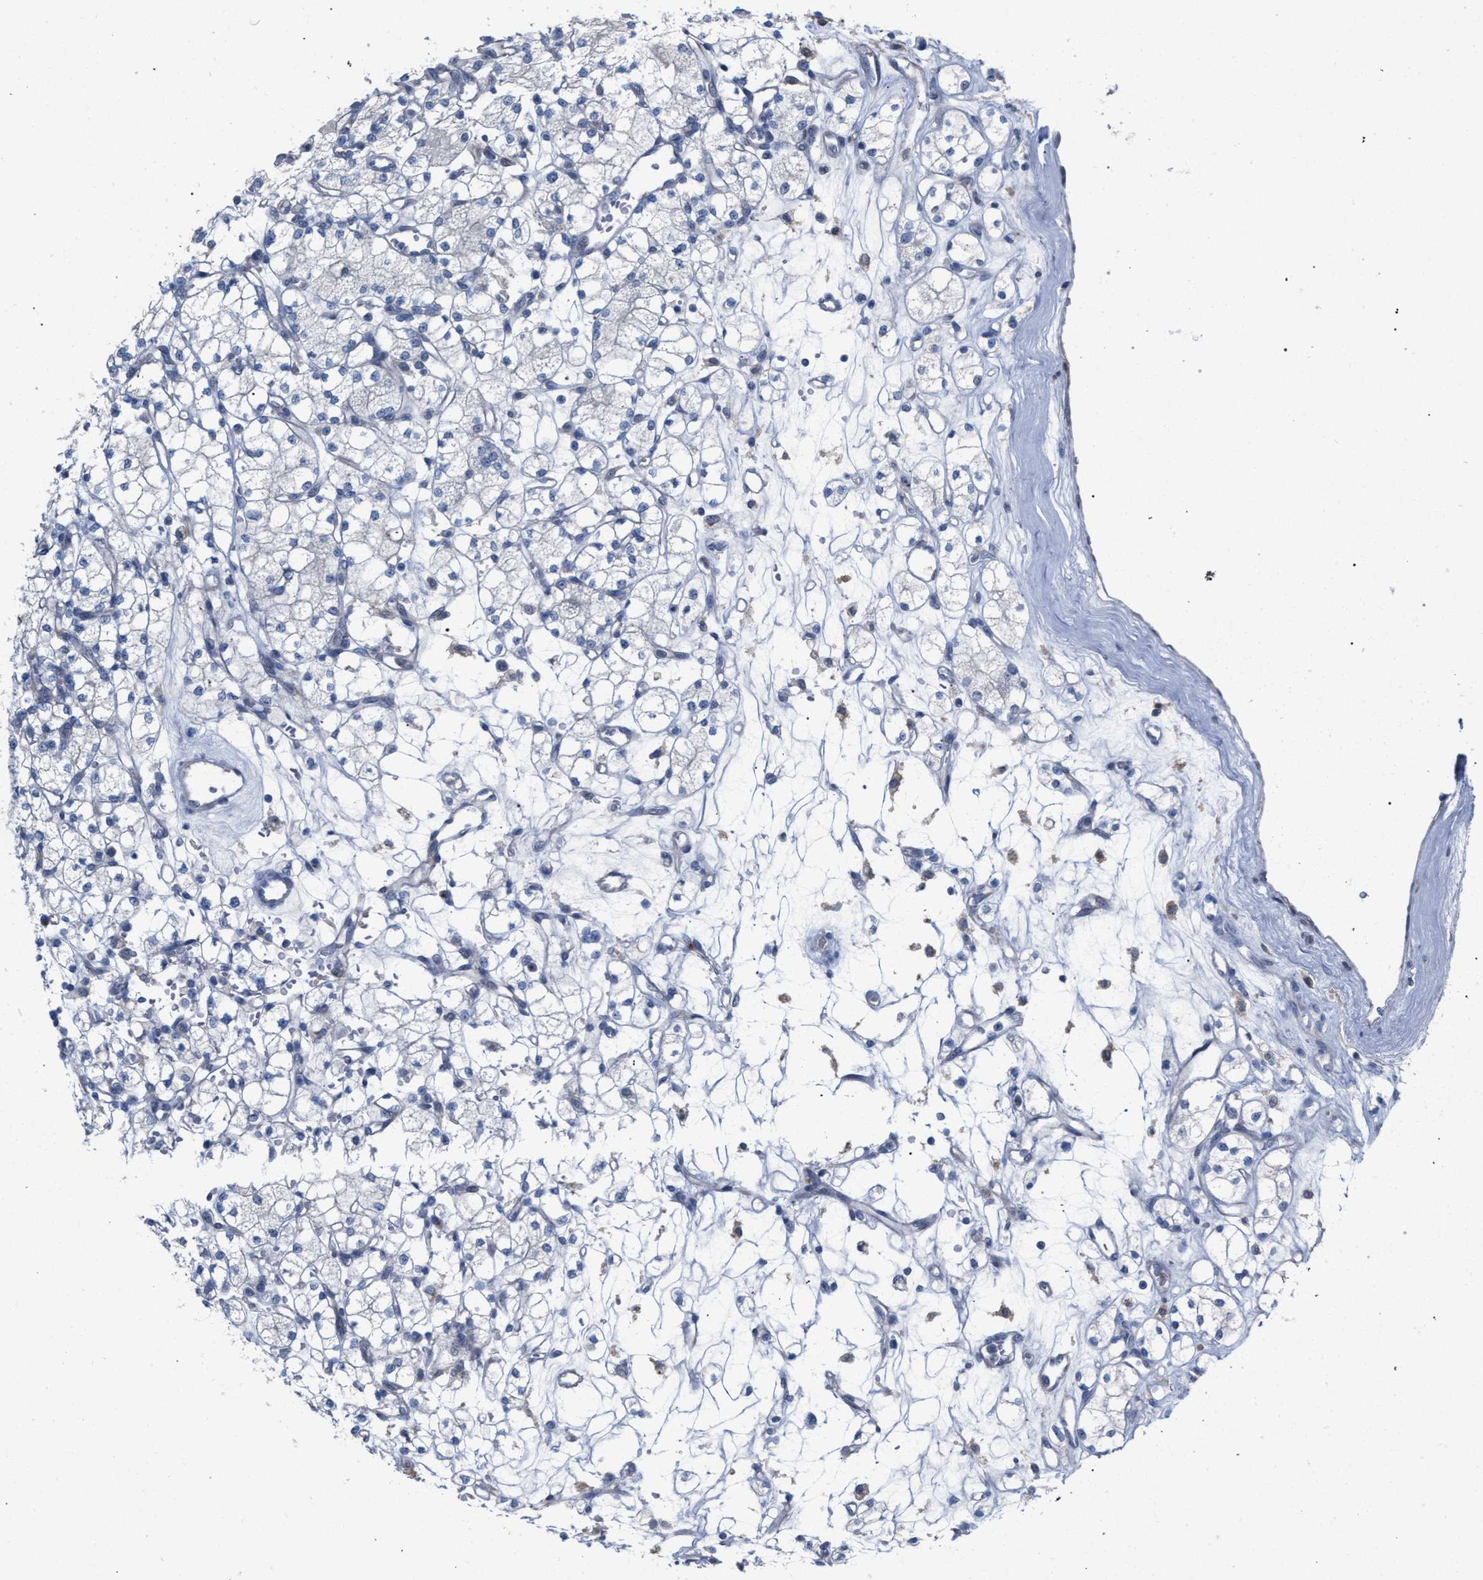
{"staining": {"intensity": "negative", "quantity": "none", "location": "none"}, "tissue": "renal cancer", "cell_type": "Tumor cells", "image_type": "cancer", "snomed": [{"axis": "morphology", "description": "Adenocarcinoma, NOS"}, {"axis": "topography", "description": "Kidney"}], "caption": "This is a image of IHC staining of renal cancer, which shows no positivity in tumor cells.", "gene": "RNF135", "patient": {"sex": "male", "age": 77}}